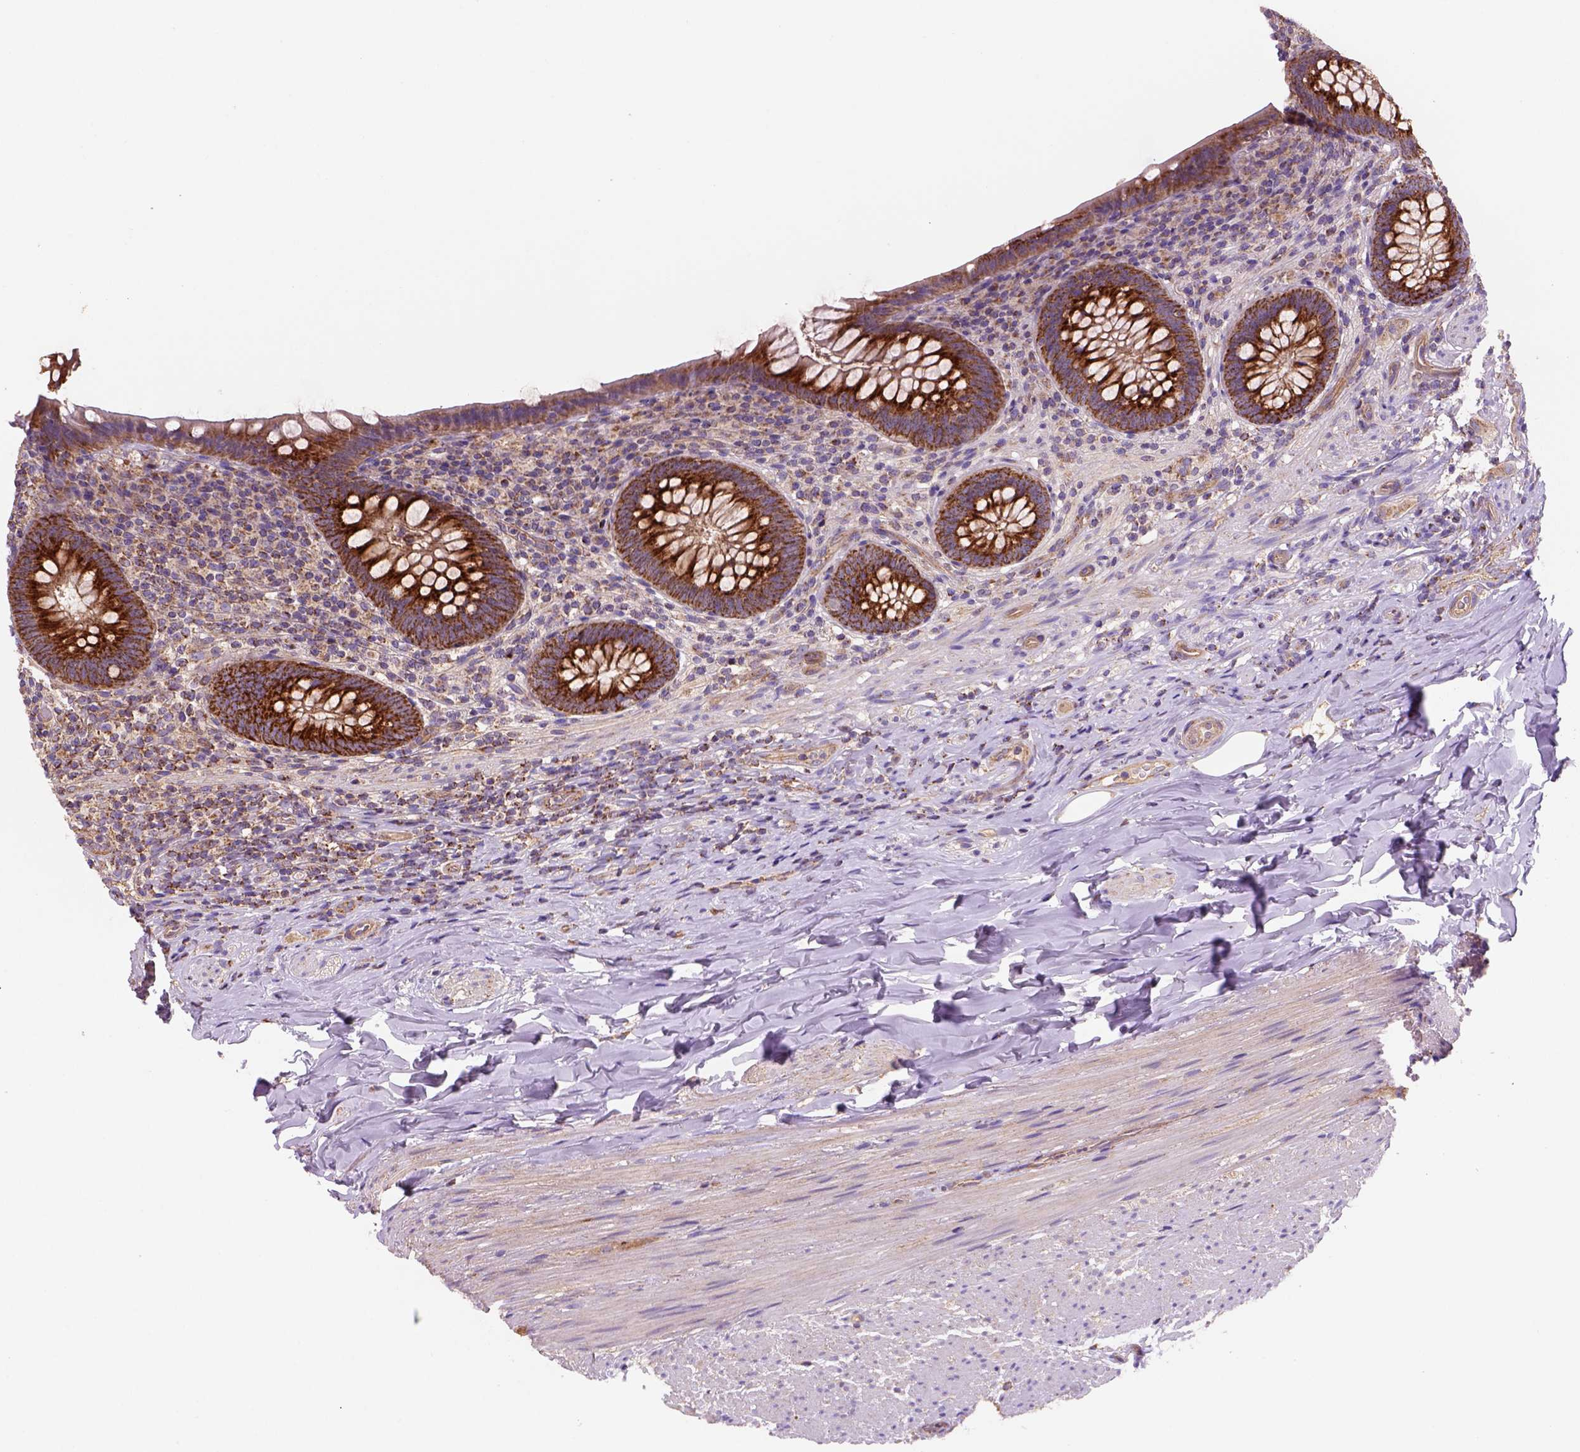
{"staining": {"intensity": "strong", "quantity": ">75%", "location": "cytoplasmic/membranous"}, "tissue": "appendix", "cell_type": "Glandular cells", "image_type": "normal", "snomed": [{"axis": "morphology", "description": "Normal tissue, NOS"}, {"axis": "topography", "description": "Appendix"}], "caption": "Immunohistochemical staining of benign appendix exhibits high levels of strong cytoplasmic/membranous staining in approximately >75% of glandular cells. (DAB = brown stain, brightfield microscopy at high magnification).", "gene": "WARS2", "patient": {"sex": "male", "age": 47}}